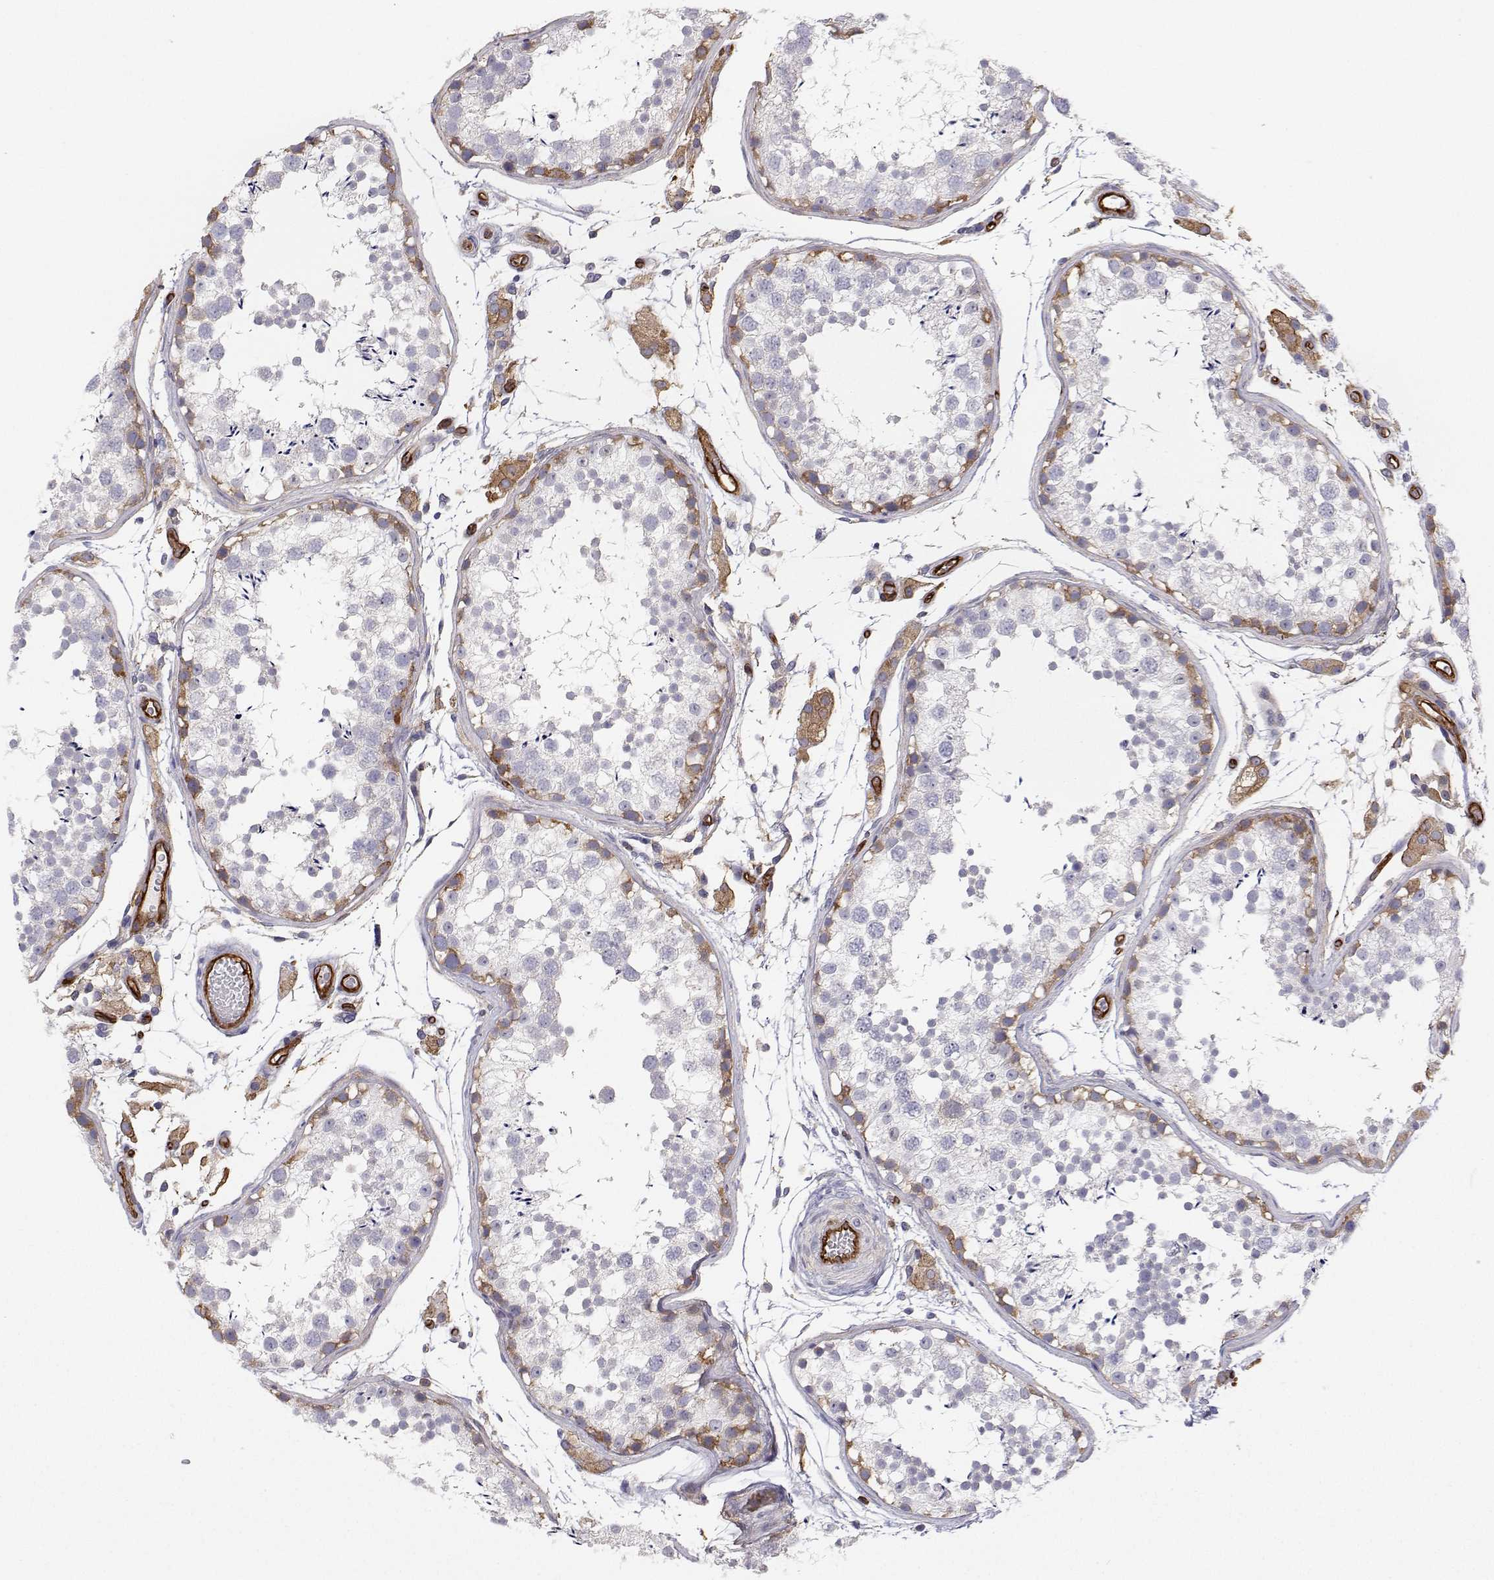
{"staining": {"intensity": "moderate", "quantity": "<25%", "location": "cytoplasmic/membranous"}, "tissue": "testis", "cell_type": "Cells in seminiferous ducts", "image_type": "normal", "snomed": [{"axis": "morphology", "description": "Normal tissue, NOS"}, {"axis": "topography", "description": "Testis"}], "caption": "Moderate cytoplasmic/membranous expression is appreciated in about <25% of cells in seminiferous ducts in benign testis. (DAB (3,3'-diaminobenzidine) IHC, brown staining for protein, blue staining for nuclei).", "gene": "MYH9", "patient": {"sex": "male", "age": 29}}